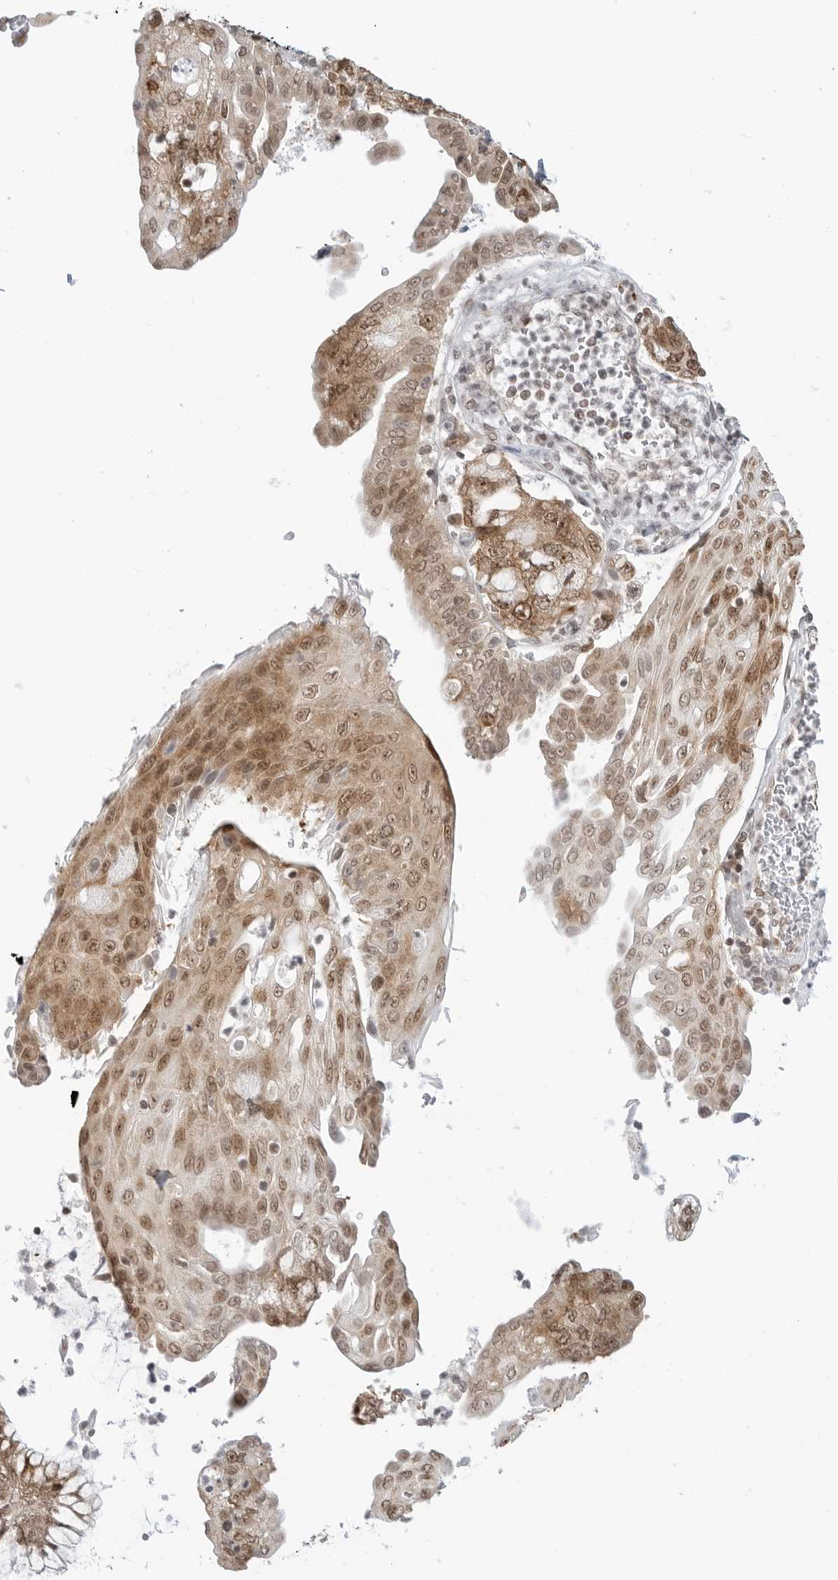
{"staining": {"intensity": "moderate", "quantity": ">75%", "location": "cytoplasmic/membranous,nuclear"}, "tissue": "pancreatic cancer", "cell_type": "Tumor cells", "image_type": "cancer", "snomed": [{"axis": "morphology", "description": "Adenocarcinoma, NOS"}, {"axis": "topography", "description": "Pancreas"}], "caption": "Immunohistochemical staining of adenocarcinoma (pancreatic) shows medium levels of moderate cytoplasmic/membranous and nuclear protein expression in about >75% of tumor cells.", "gene": "METAP1", "patient": {"sex": "female", "age": 73}}